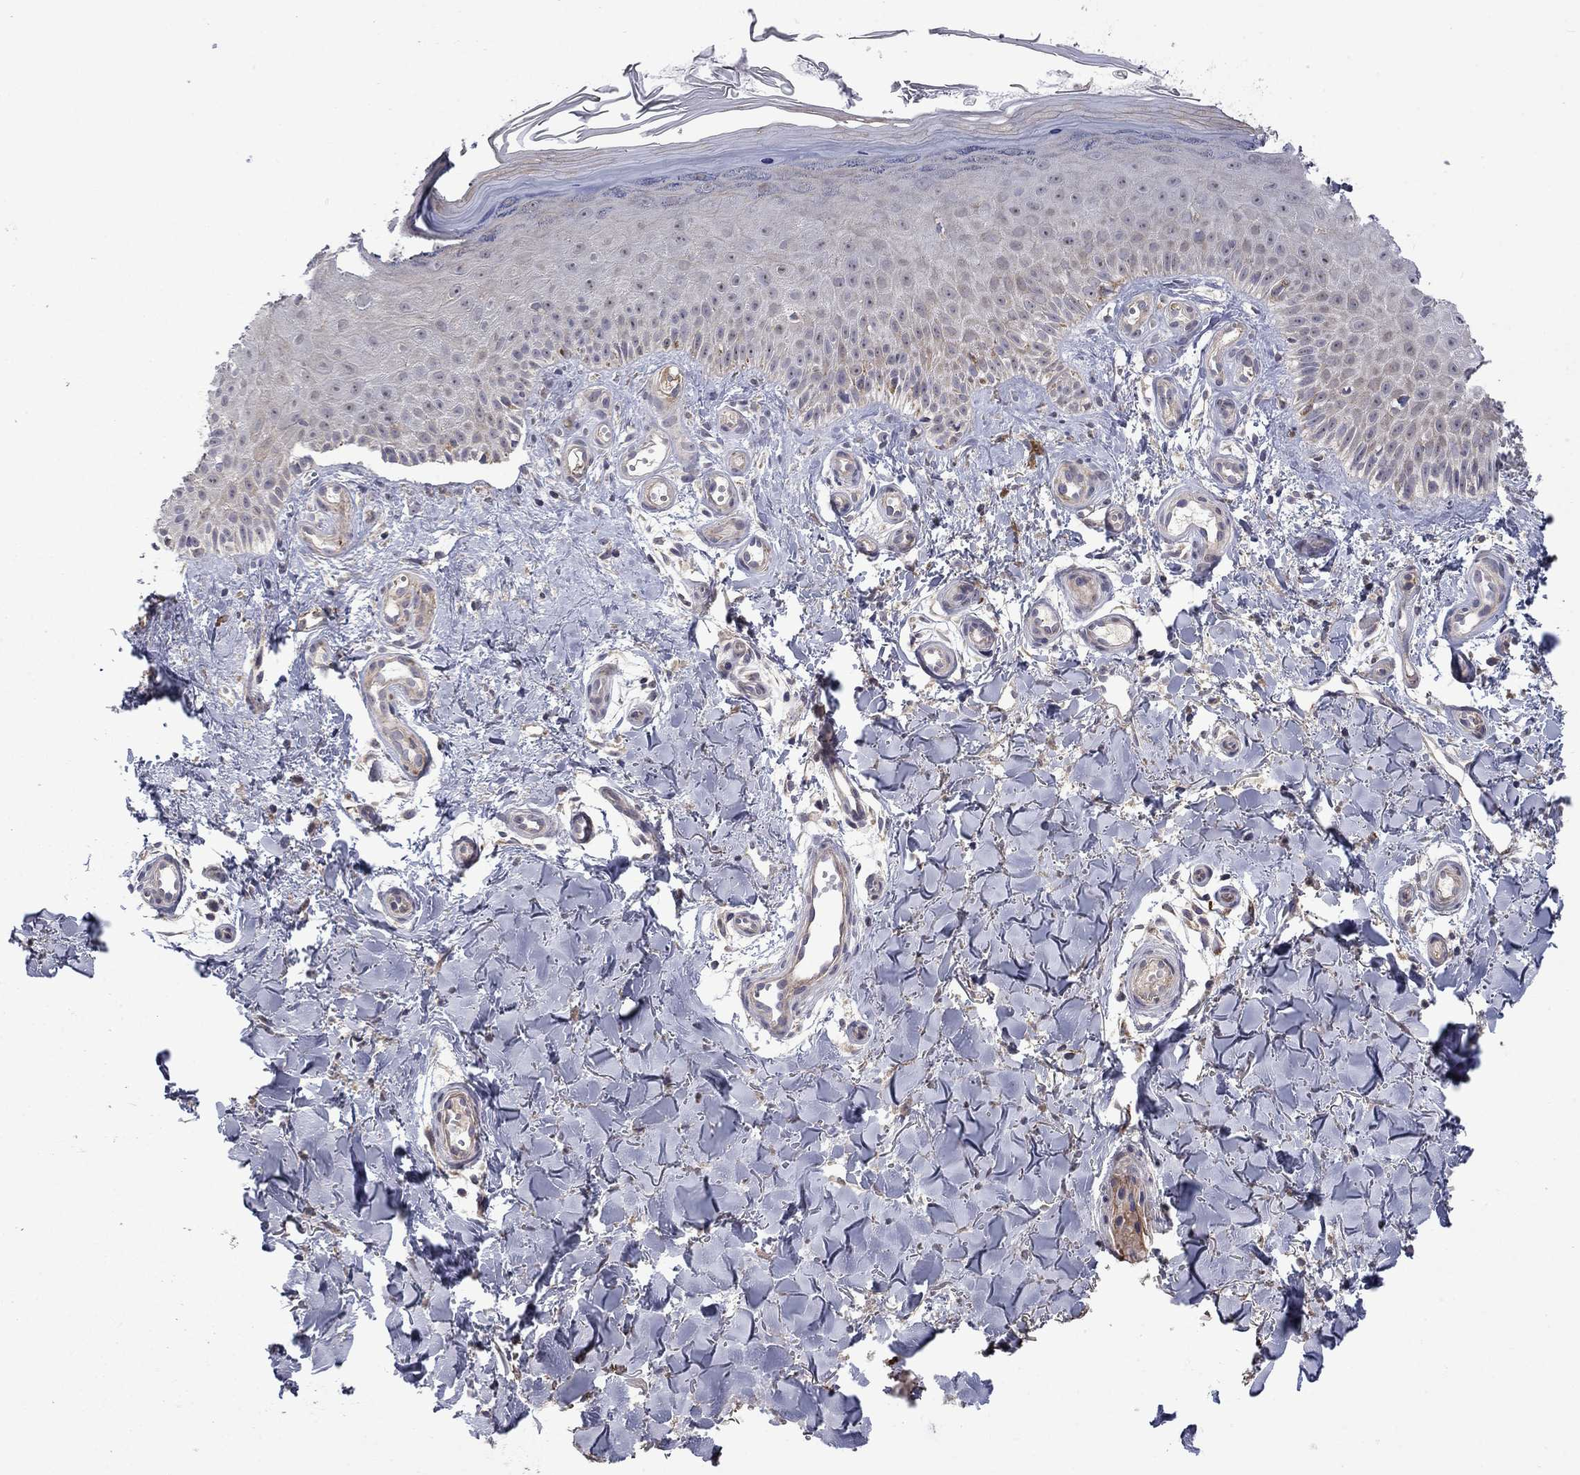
{"staining": {"intensity": "negative", "quantity": "none", "location": "none"}, "tissue": "melanoma", "cell_type": "Tumor cells", "image_type": "cancer", "snomed": [{"axis": "morphology", "description": "Malignant melanoma, NOS"}, {"axis": "topography", "description": "Skin"}], "caption": "This is a histopathology image of immunohistochemistry (IHC) staining of melanoma, which shows no staining in tumor cells.", "gene": "DOP1B", "patient": {"sex": "female", "age": 53}}